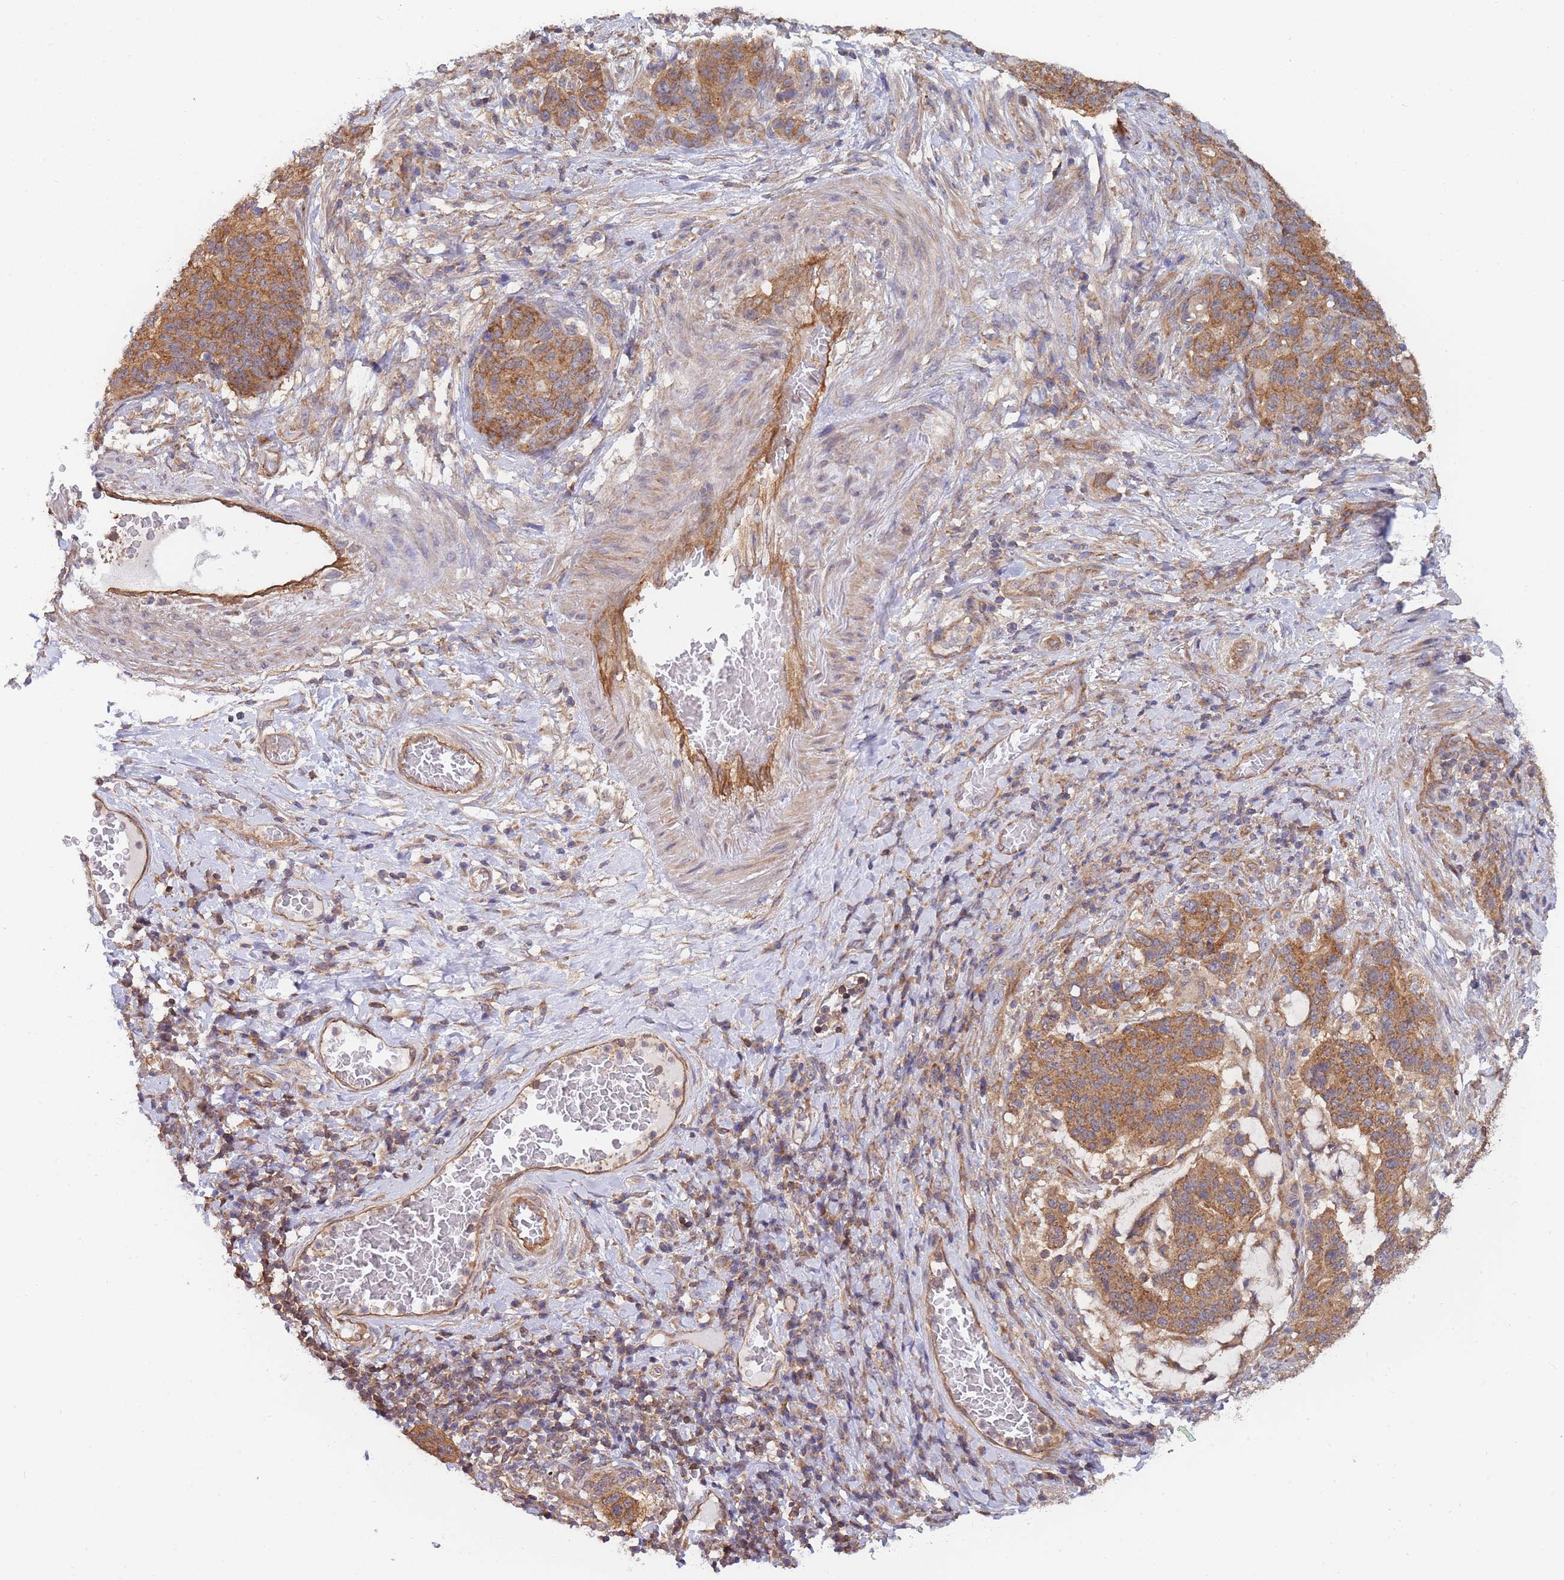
{"staining": {"intensity": "strong", "quantity": ">75%", "location": "cytoplasmic/membranous"}, "tissue": "stomach cancer", "cell_type": "Tumor cells", "image_type": "cancer", "snomed": [{"axis": "morphology", "description": "Normal tissue, NOS"}, {"axis": "morphology", "description": "Adenocarcinoma, NOS"}, {"axis": "topography", "description": "Stomach"}], "caption": "Protein expression analysis of adenocarcinoma (stomach) displays strong cytoplasmic/membranous staining in about >75% of tumor cells.", "gene": "MRPS18B", "patient": {"sex": "female", "age": 64}}